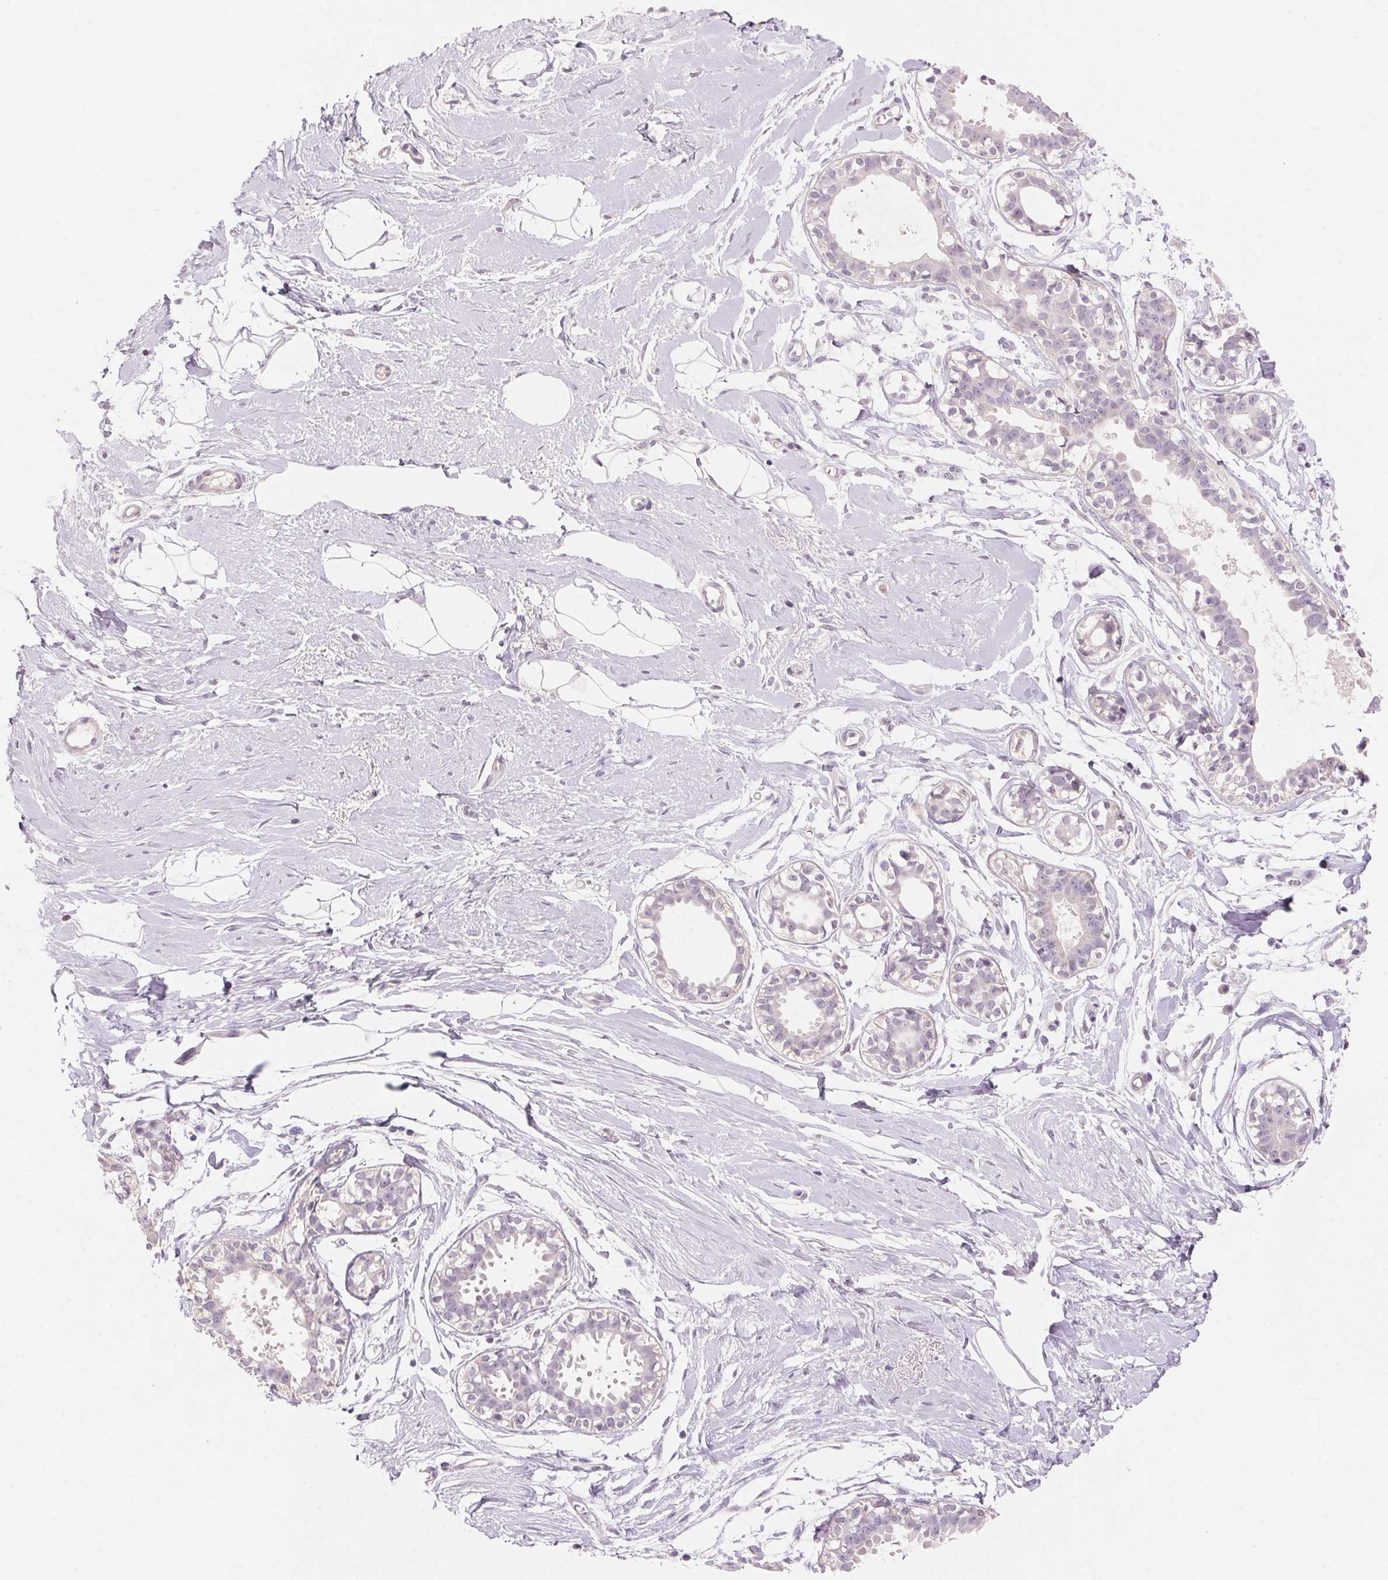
{"staining": {"intensity": "negative", "quantity": "none", "location": "none"}, "tissue": "breast", "cell_type": "Adipocytes", "image_type": "normal", "snomed": [{"axis": "morphology", "description": "Normal tissue, NOS"}, {"axis": "topography", "description": "Breast"}], "caption": "Human breast stained for a protein using immunohistochemistry (IHC) reveals no staining in adipocytes.", "gene": "CYP11B1", "patient": {"sex": "female", "age": 49}}